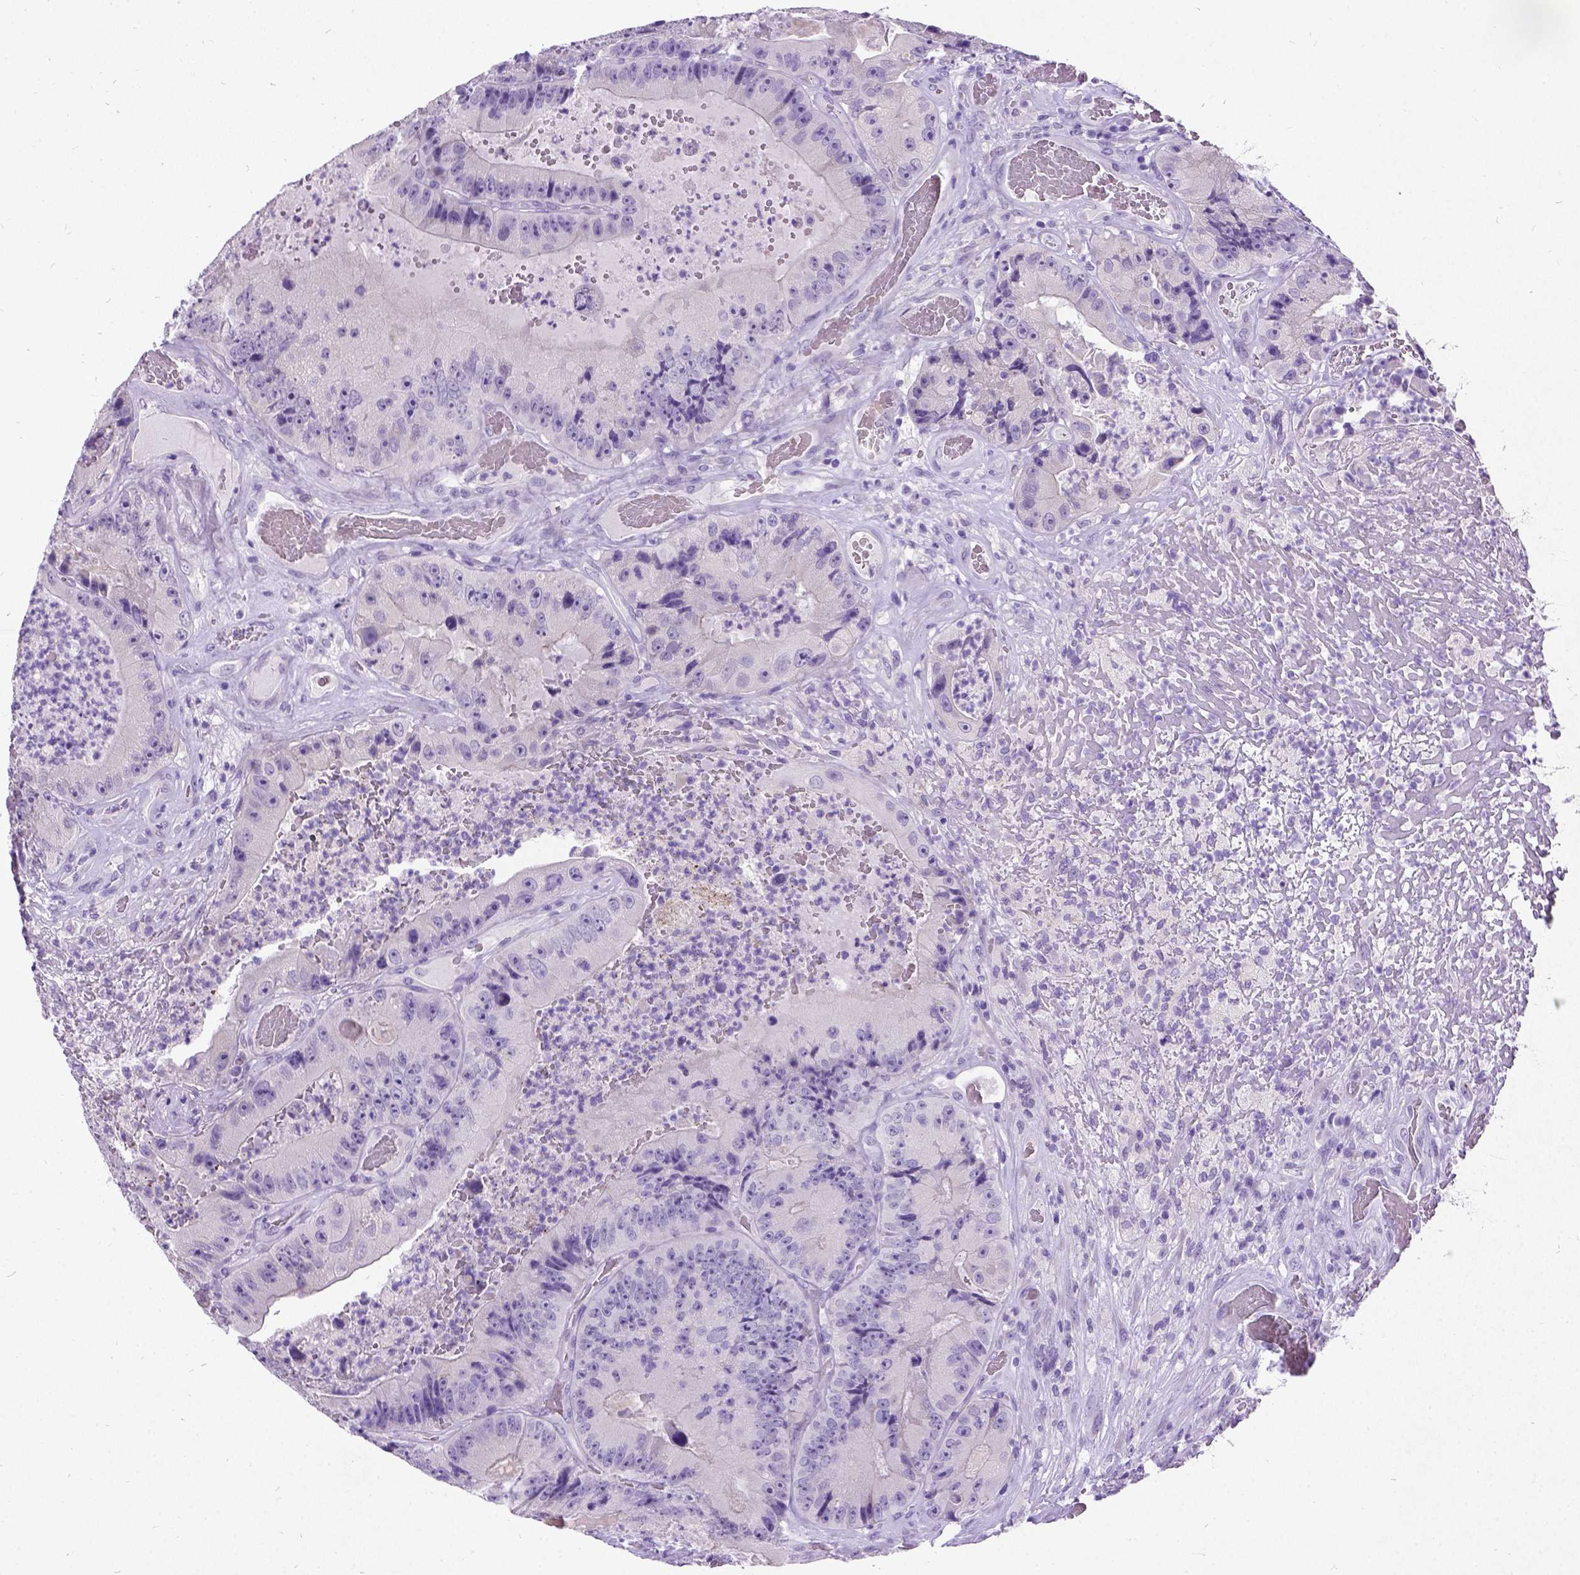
{"staining": {"intensity": "negative", "quantity": "none", "location": "none"}, "tissue": "colorectal cancer", "cell_type": "Tumor cells", "image_type": "cancer", "snomed": [{"axis": "morphology", "description": "Adenocarcinoma, NOS"}, {"axis": "topography", "description": "Colon"}], "caption": "This is a histopathology image of immunohistochemistry (IHC) staining of colorectal cancer (adenocarcinoma), which shows no expression in tumor cells.", "gene": "NEUROD4", "patient": {"sex": "female", "age": 86}}